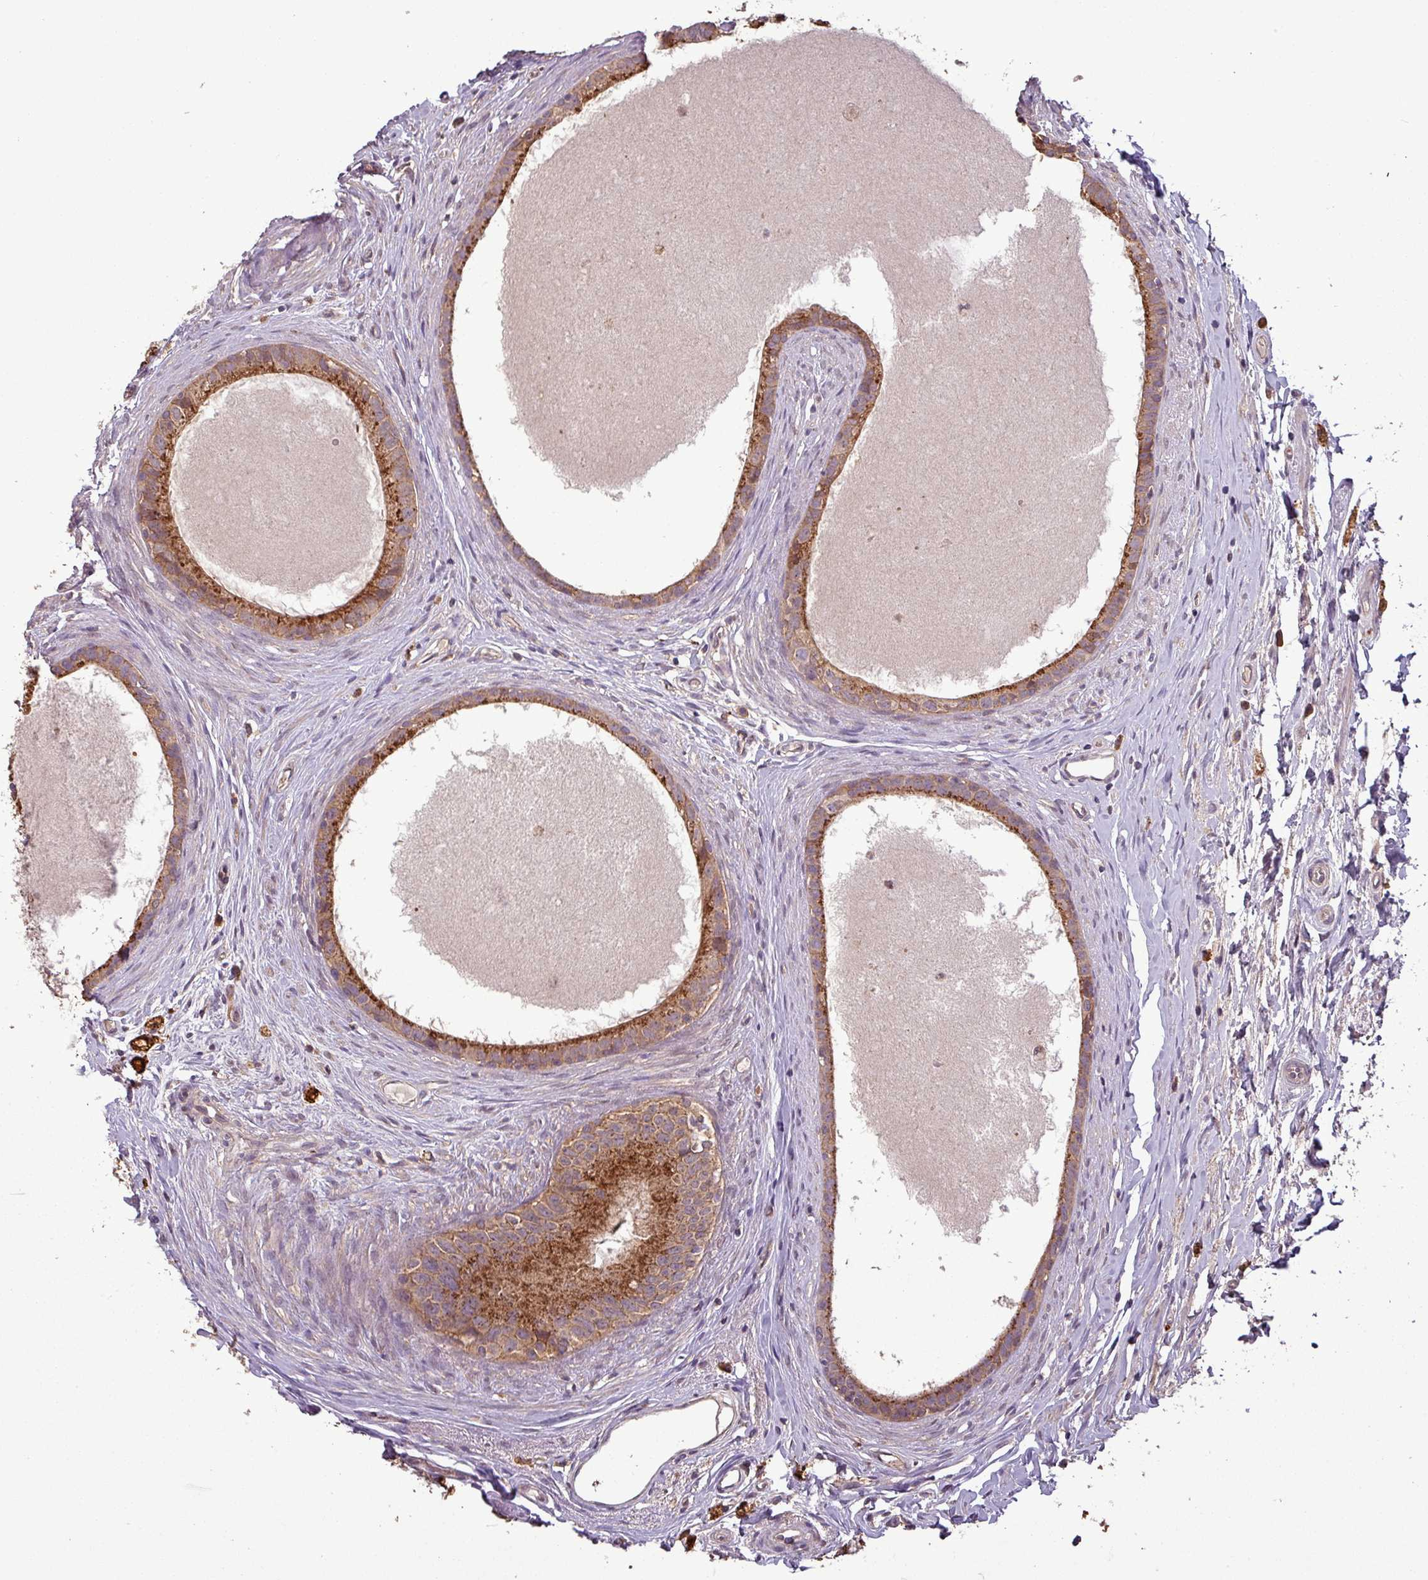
{"staining": {"intensity": "moderate", "quantity": ">75%", "location": "cytoplasmic/membranous"}, "tissue": "epididymis", "cell_type": "Glandular cells", "image_type": "normal", "snomed": [{"axis": "morphology", "description": "Normal tissue, NOS"}, {"axis": "topography", "description": "Epididymis"}], "caption": "Brown immunohistochemical staining in normal epididymis shows moderate cytoplasmic/membranous positivity in approximately >75% of glandular cells.", "gene": "NT5C3A", "patient": {"sex": "male", "age": 80}}